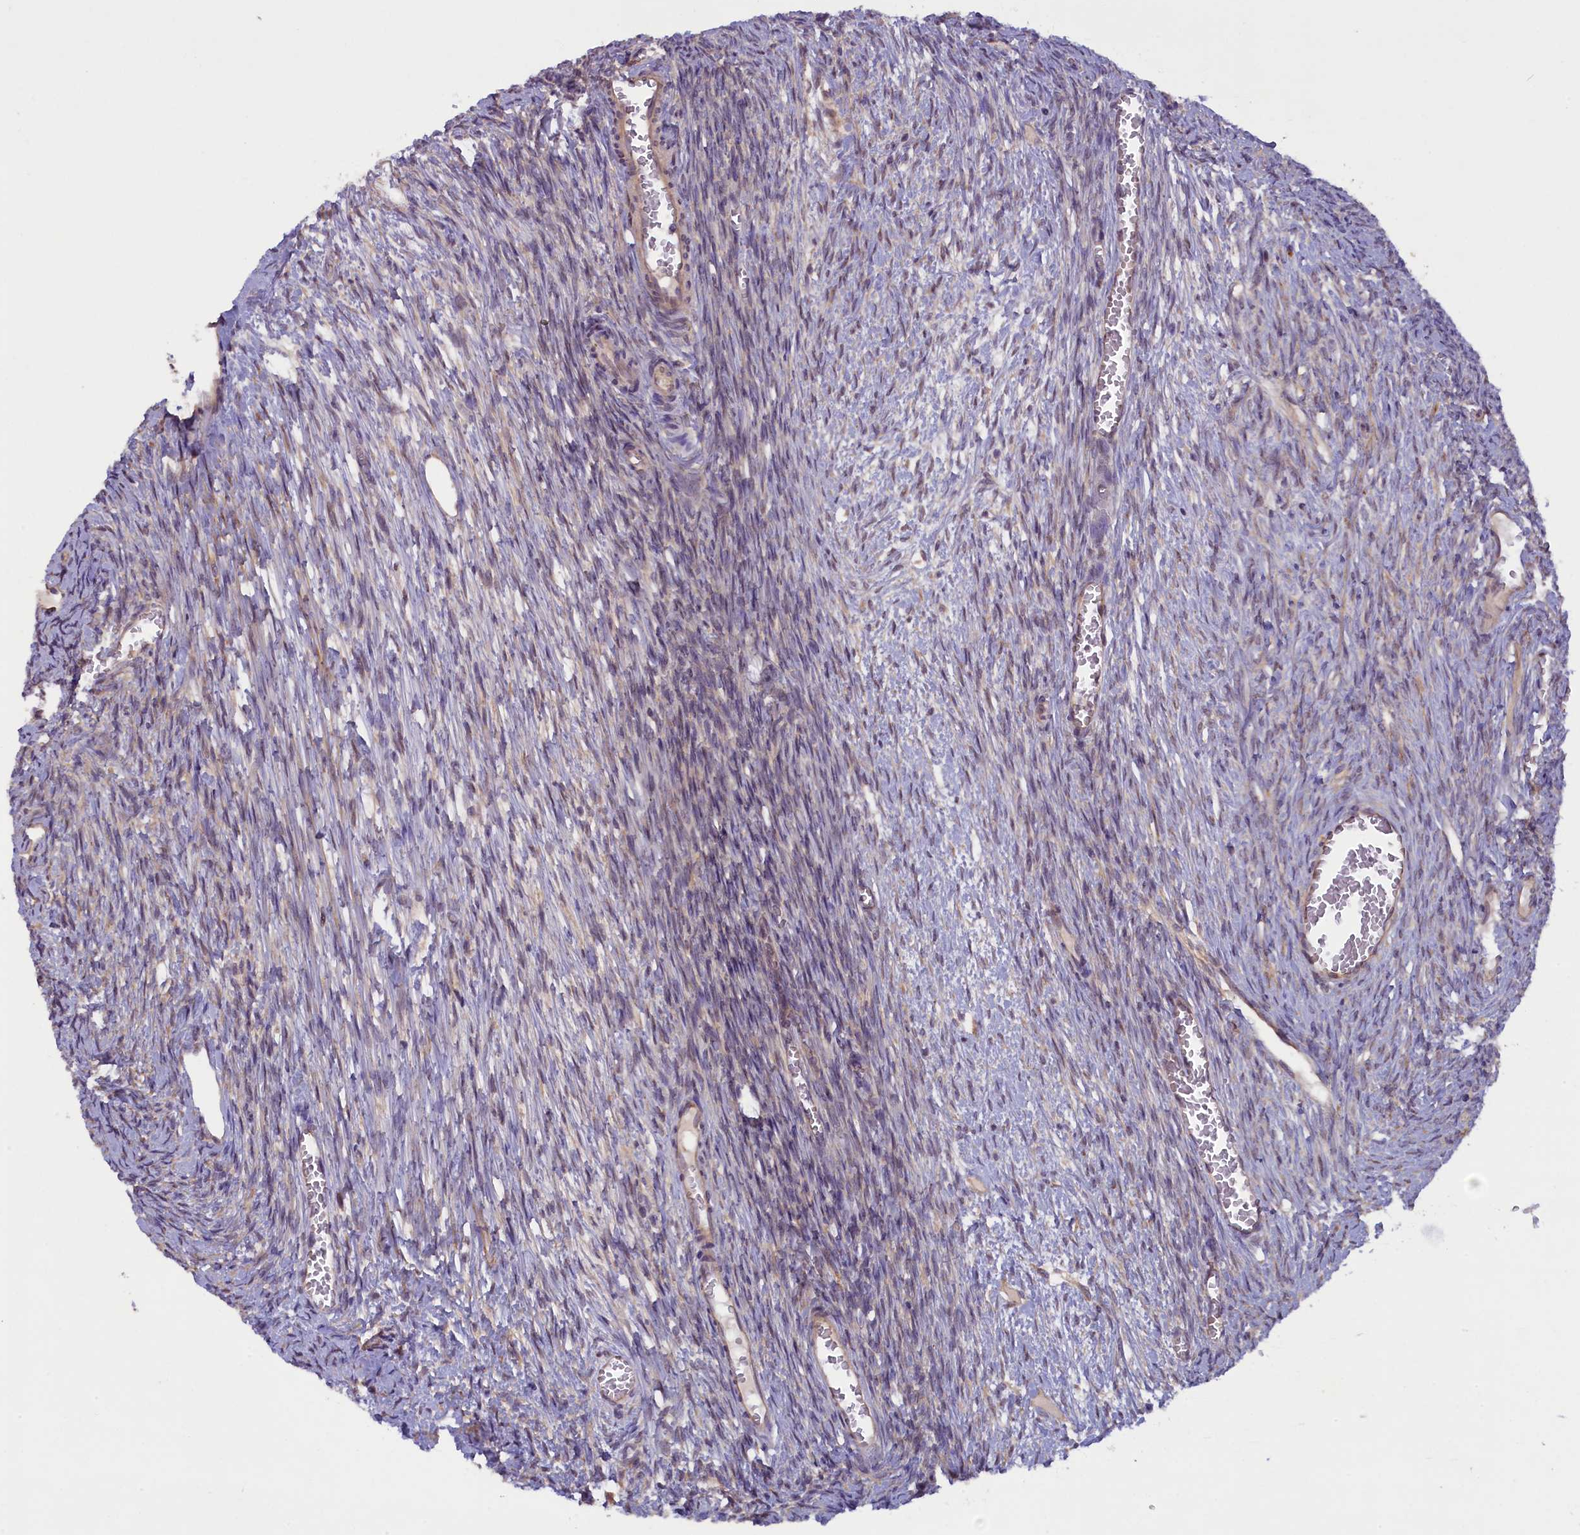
{"staining": {"intensity": "moderate", "quantity": ">75%", "location": "cytoplasmic/membranous"}, "tissue": "ovary", "cell_type": "Follicle cells", "image_type": "normal", "snomed": [{"axis": "morphology", "description": "Normal tissue, NOS"}, {"axis": "topography", "description": "Ovary"}], "caption": "A brown stain labels moderate cytoplasmic/membranous staining of a protein in follicle cells of benign ovary. Using DAB (3,3'-diaminobenzidine) (brown) and hematoxylin (blue) stains, captured at high magnification using brightfield microscopy.", "gene": "CCDC9B", "patient": {"sex": "female", "age": 44}}